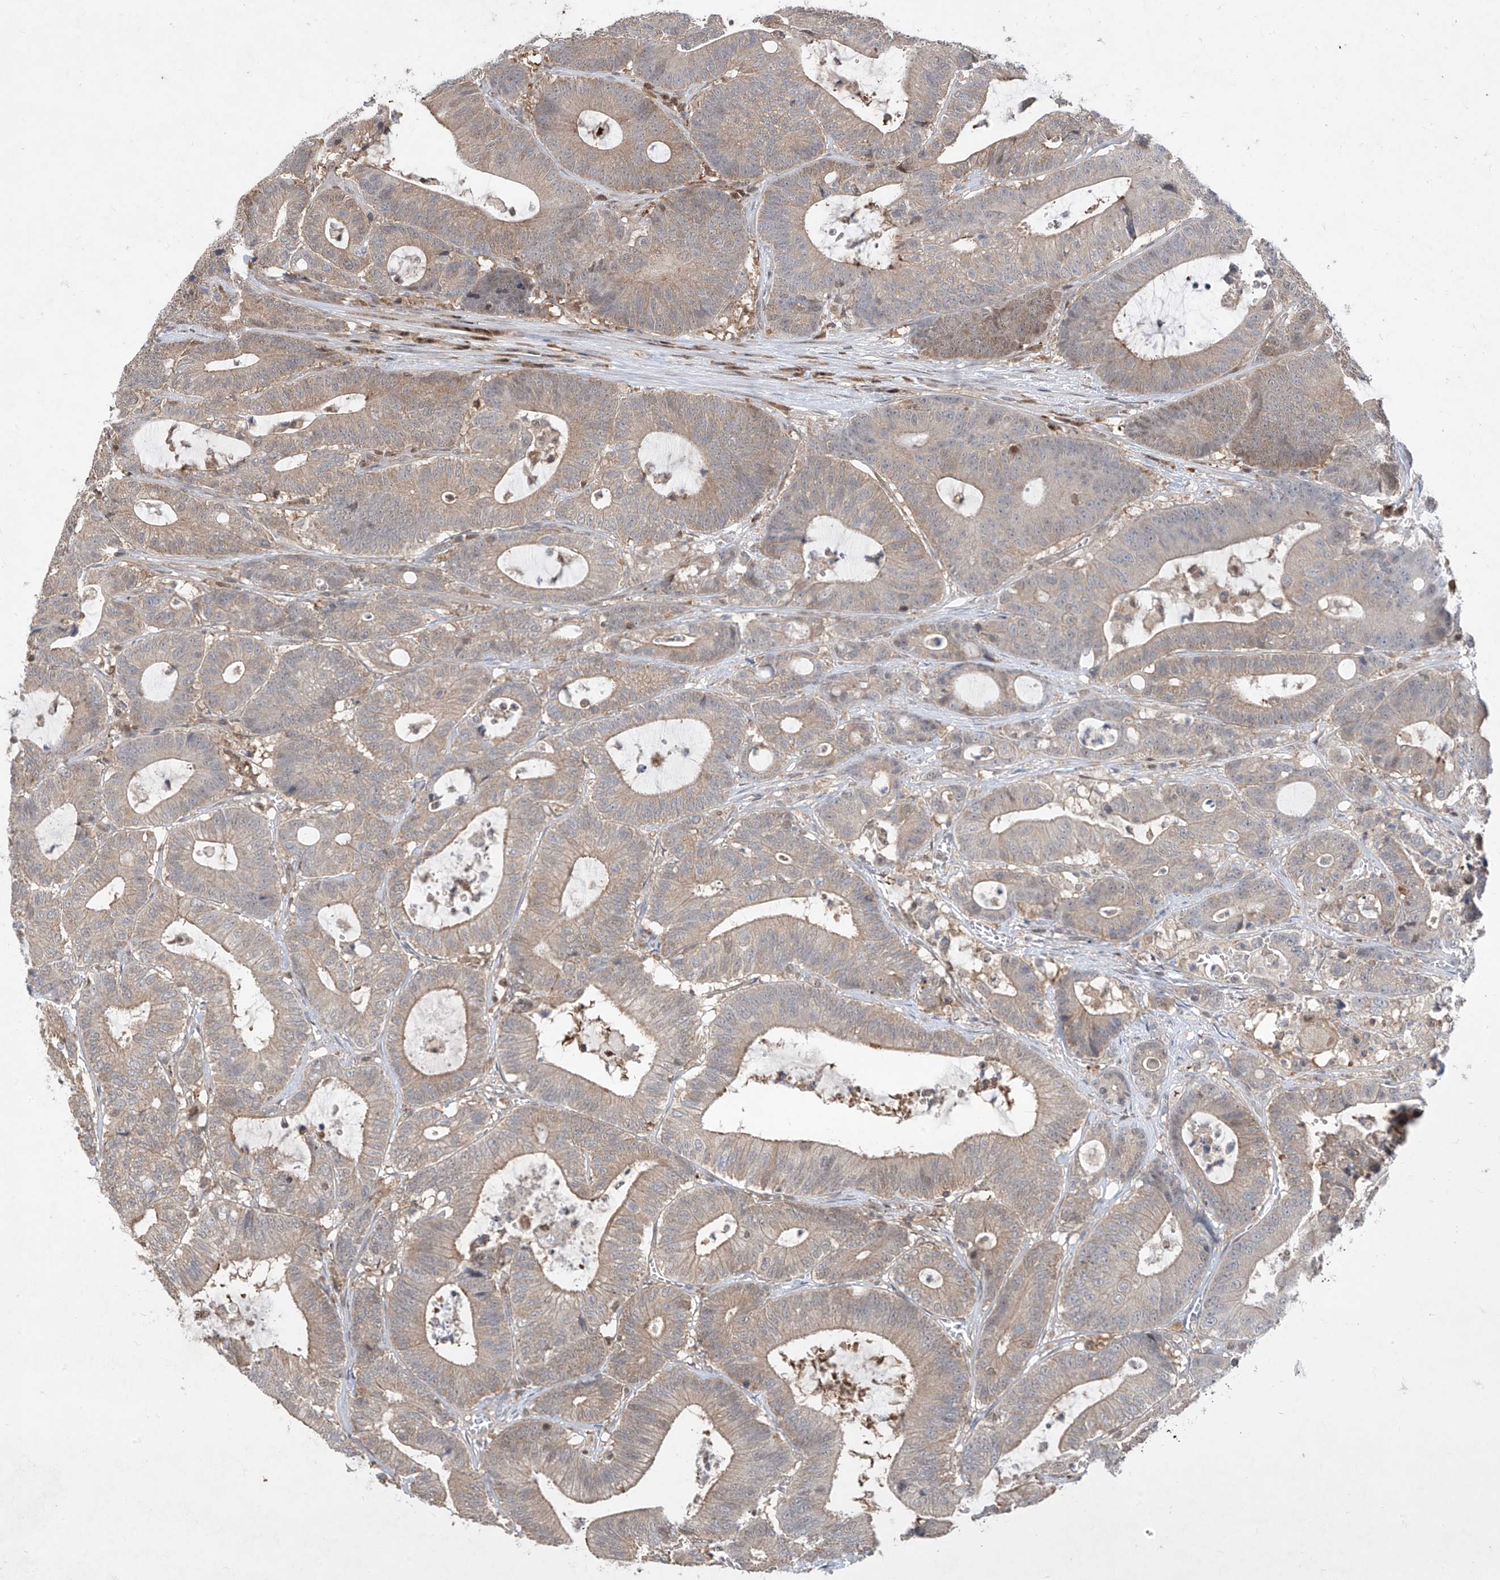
{"staining": {"intensity": "weak", "quantity": ">75%", "location": "cytoplasmic/membranous"}, "tissue": "colorectal cancer", "cell_type": "Tumor cells", "image_type": "cancer", "snomed": [{"axis": "morphology", "description": "Adenocarcinoma, NOS"}, {"axis": "topography", "description": "Colon"}], "caption": "Brown immunohistochemical staining in human colorectal cancer (adenocarcinoma) displays weak cytoplasmic/membranous expression in approximately >75% of tumor cells. (Stains: DAB (3,3'-diaminobenzidine) in brown, nuclei in blue, Microscopy: brightfield microscopy at high magnification).", "gene": "ZNF358", "patient": {"sex": "female", "age": 84}}